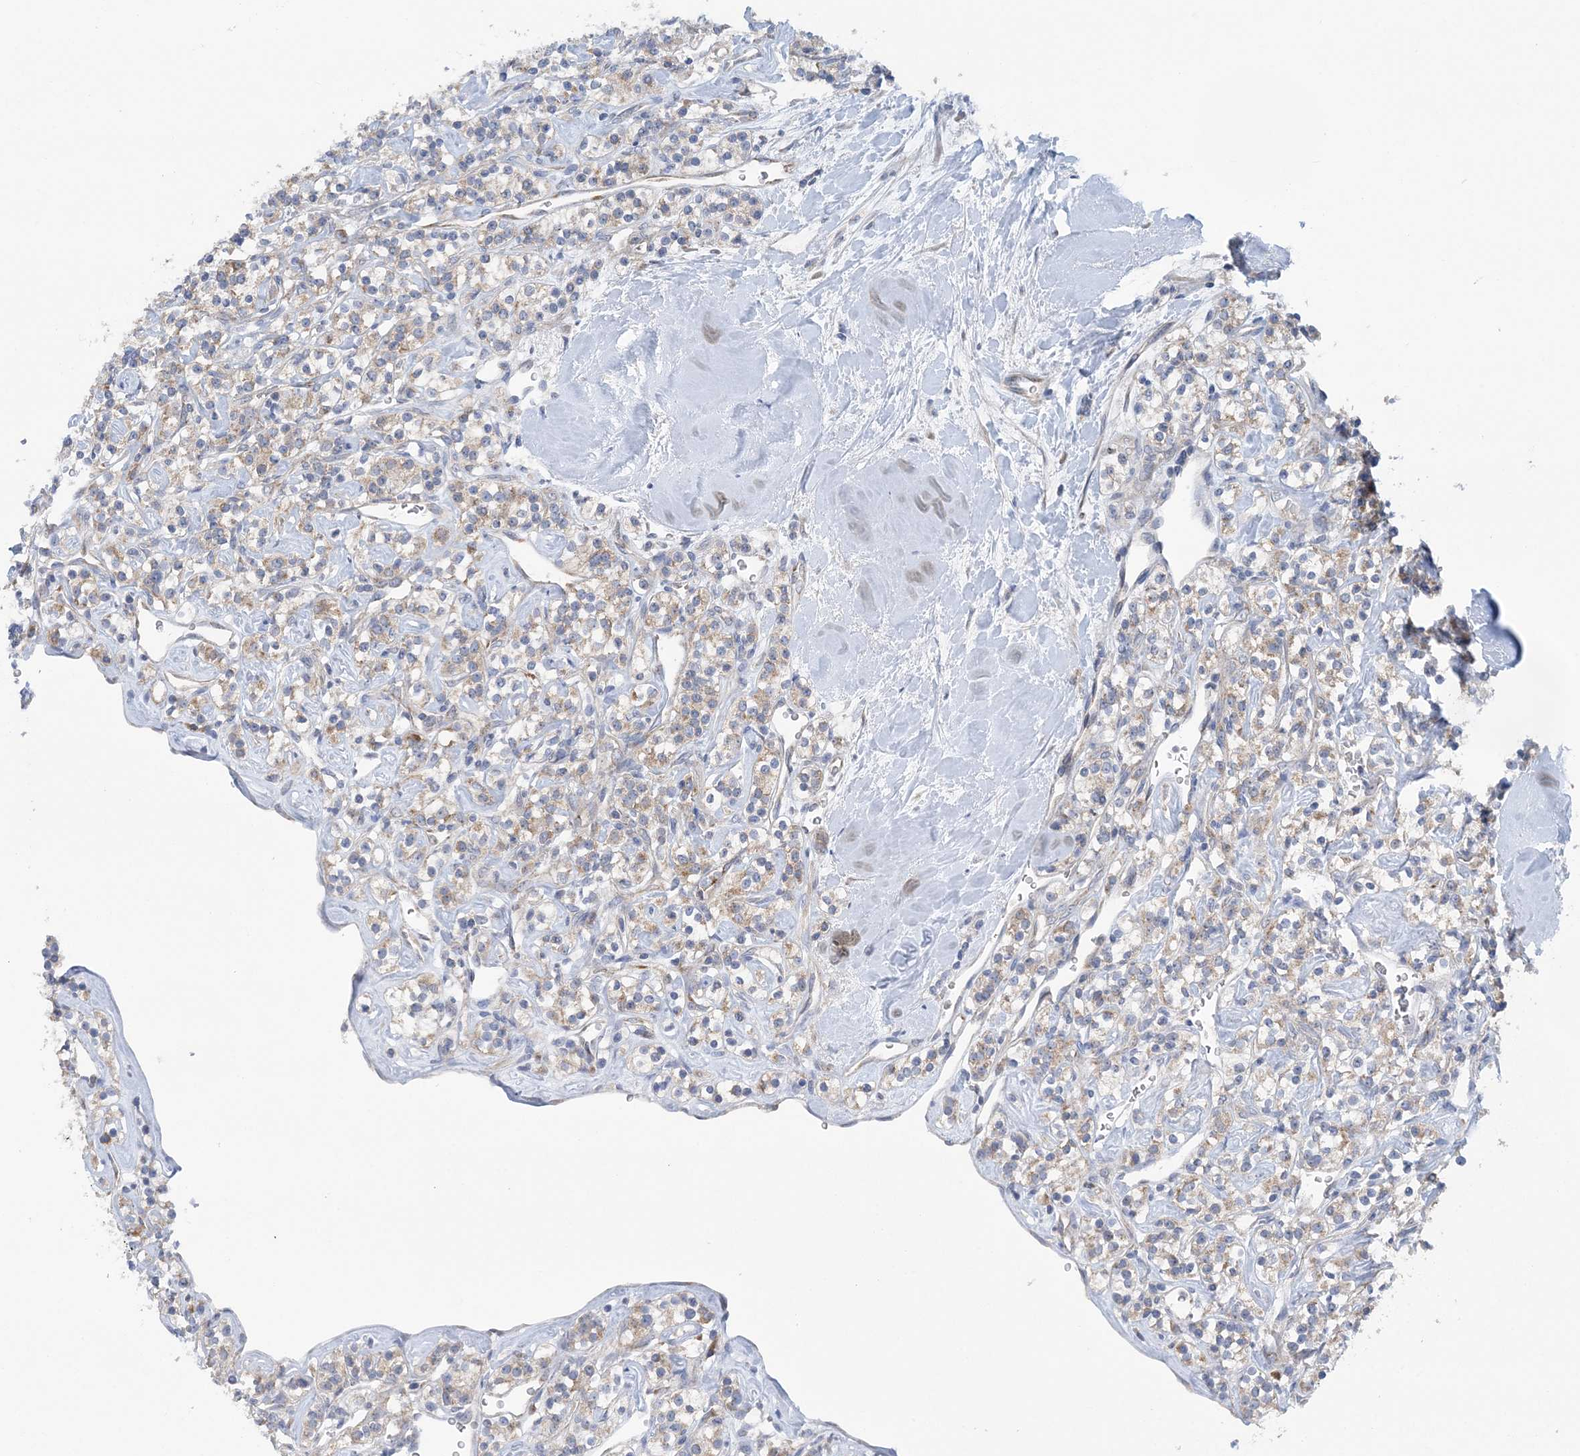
{"staining": {"intensity": "weak", "quantity": "25%-75%", "location": "cytoplasmic/membranous"}, "tissue": "renal cancer", "cell_type": "Tumor cells", "image_type": "cancer", "snomed": [{"axis": "morphology", "description": "Adenocarcinoma, NOS"}, {"axis": "topography", "description": "Kidney"}], "caption": "Renal cancer stained with DAB (3,3'-diaminobenzidine) immunohistochemistry (IHC) exhibits low levels of weak cytoplasmic/membranous staining in about 25%-75% of tumor cells. (DAB IHC, brown staining for protein, blue staining for nuclei).", "gene": "COPE", "patient": {"sex": "male", "age": 77}}